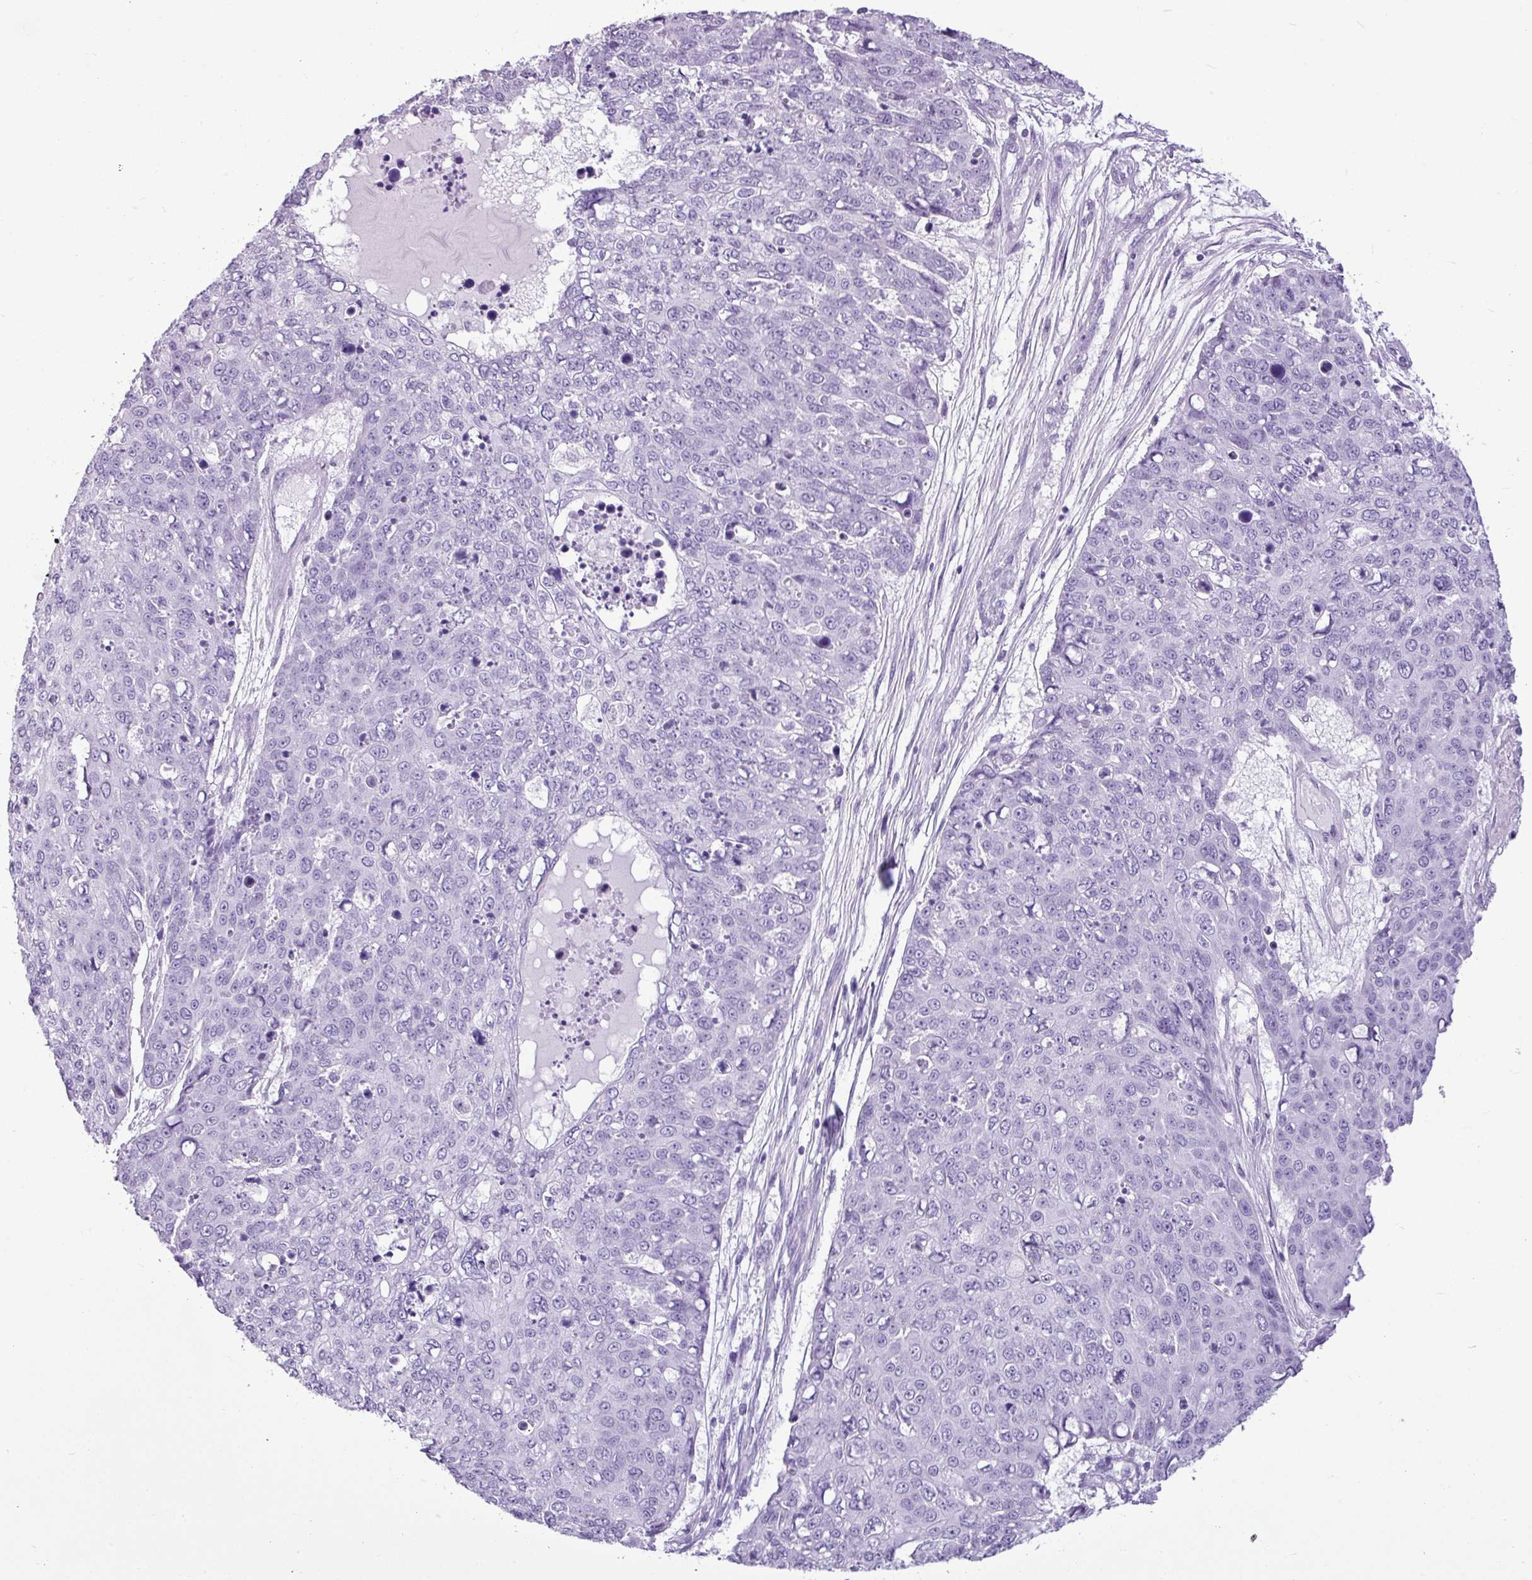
{"staining": {"intensity": "negative", "quantity": "none", "location": "none"}, "tissue": "skin cancer", "cell_type": "Tumor cells", "image_type": "cancer", "snomed": [{"axis": "morphology", "description": "Squamous cell carcinoma, NOS"}, {"axis": "topography", "description": "Skin"}], "caption": "Immunohistochemical staining of squamous cell carcinoma (skin) shows no significant expression in tumor cells.", "gene": "AMY1B", "patient": {"sex": "male", "age": 71}}